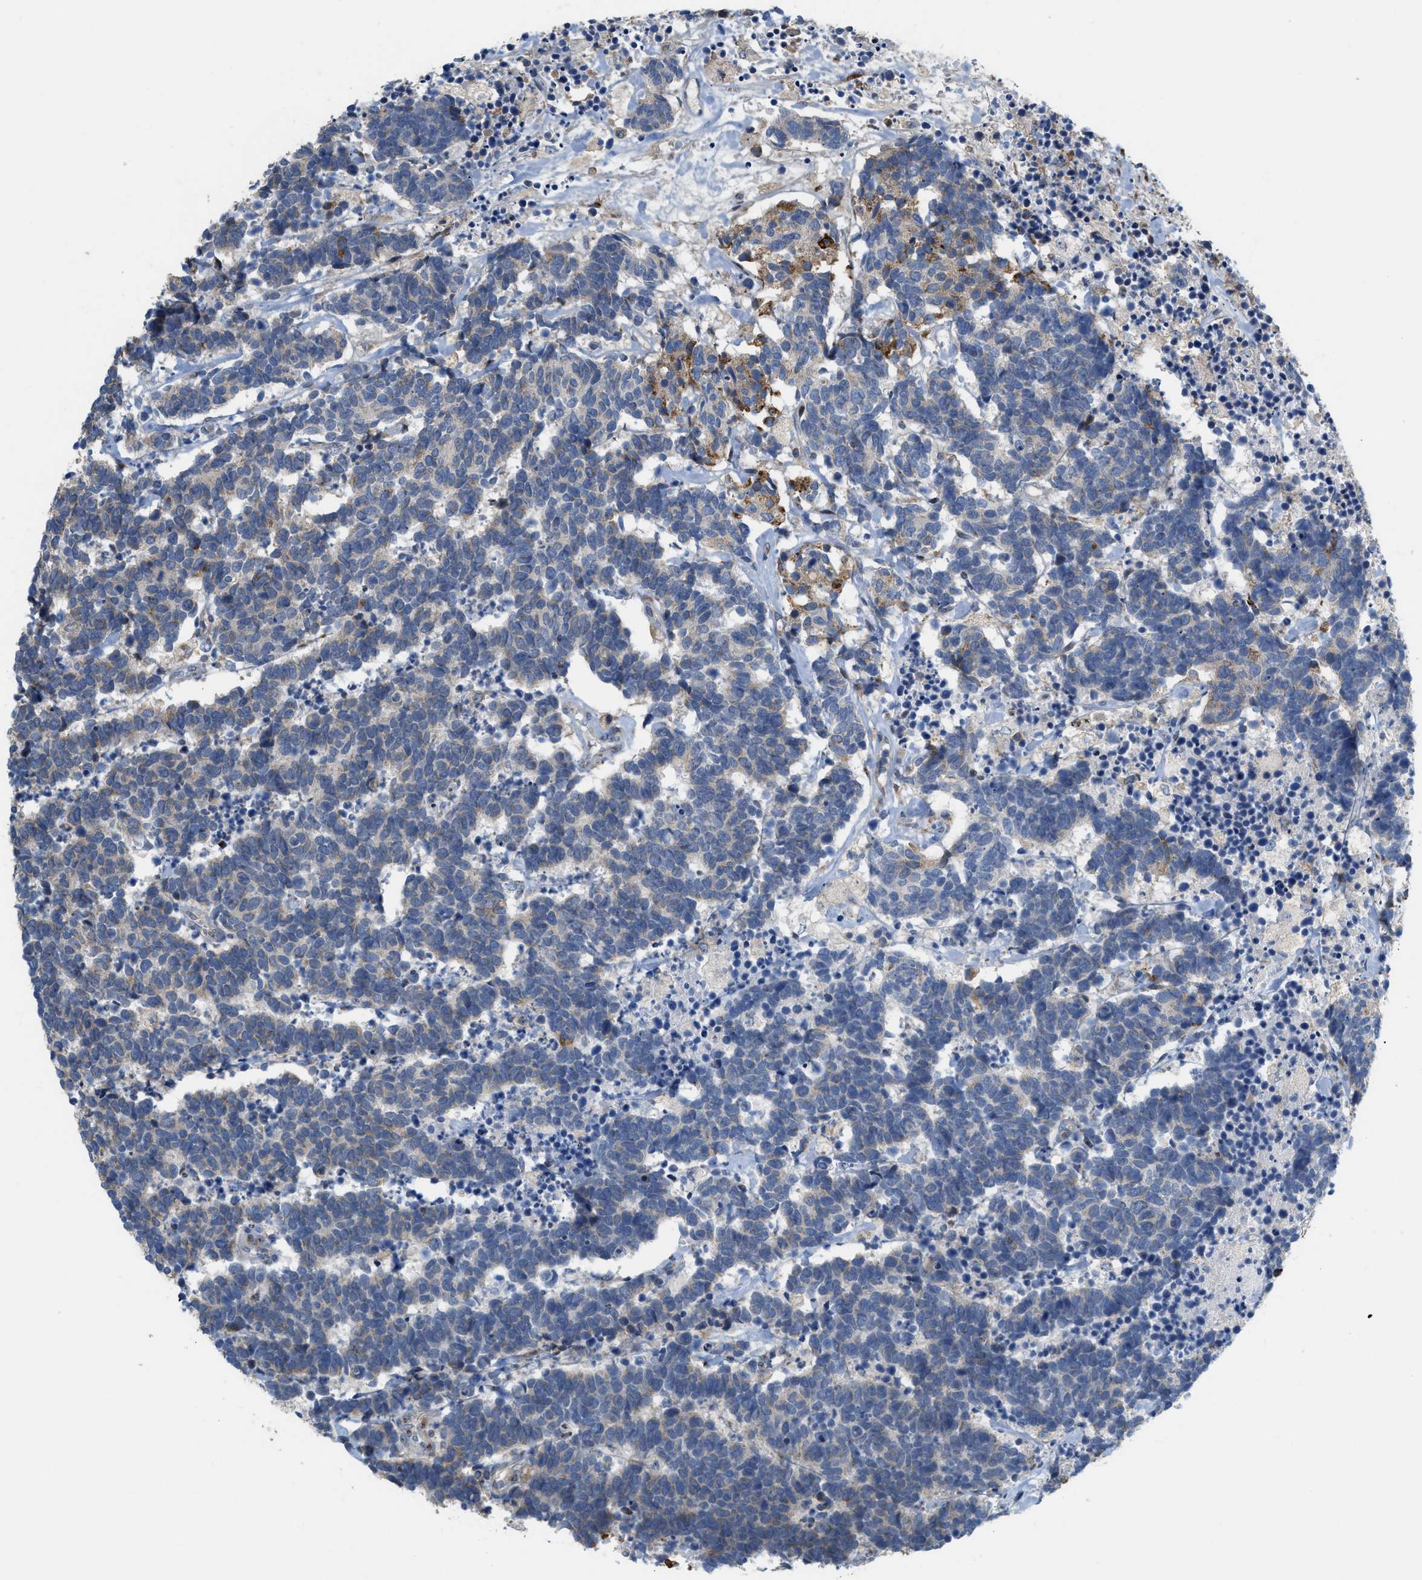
{"staining": {"intensity": "moderate", "quantity": "<25%", "location": "cytoplasmic/membranous"}, "tissue": "carcinoid", "cell_type": "Tumor cells", "image_type": "cancer", "snomed": [{"axis": "morphology", "description": "Carcinoma, NOS"}, {"axis": "morphology", "description": "Carcinoid, malignant, NOS"}, {"axis": "topography", "description": "Urinary bladder"}], "caption": "IHC (DAB) staining of human carcinoid shows moderate cytoplasmic/membranous protein staining in approximately <25% of tumor cells.", "gene": "DIPK1A", "patient": {"sex": "male", "age": 57}}